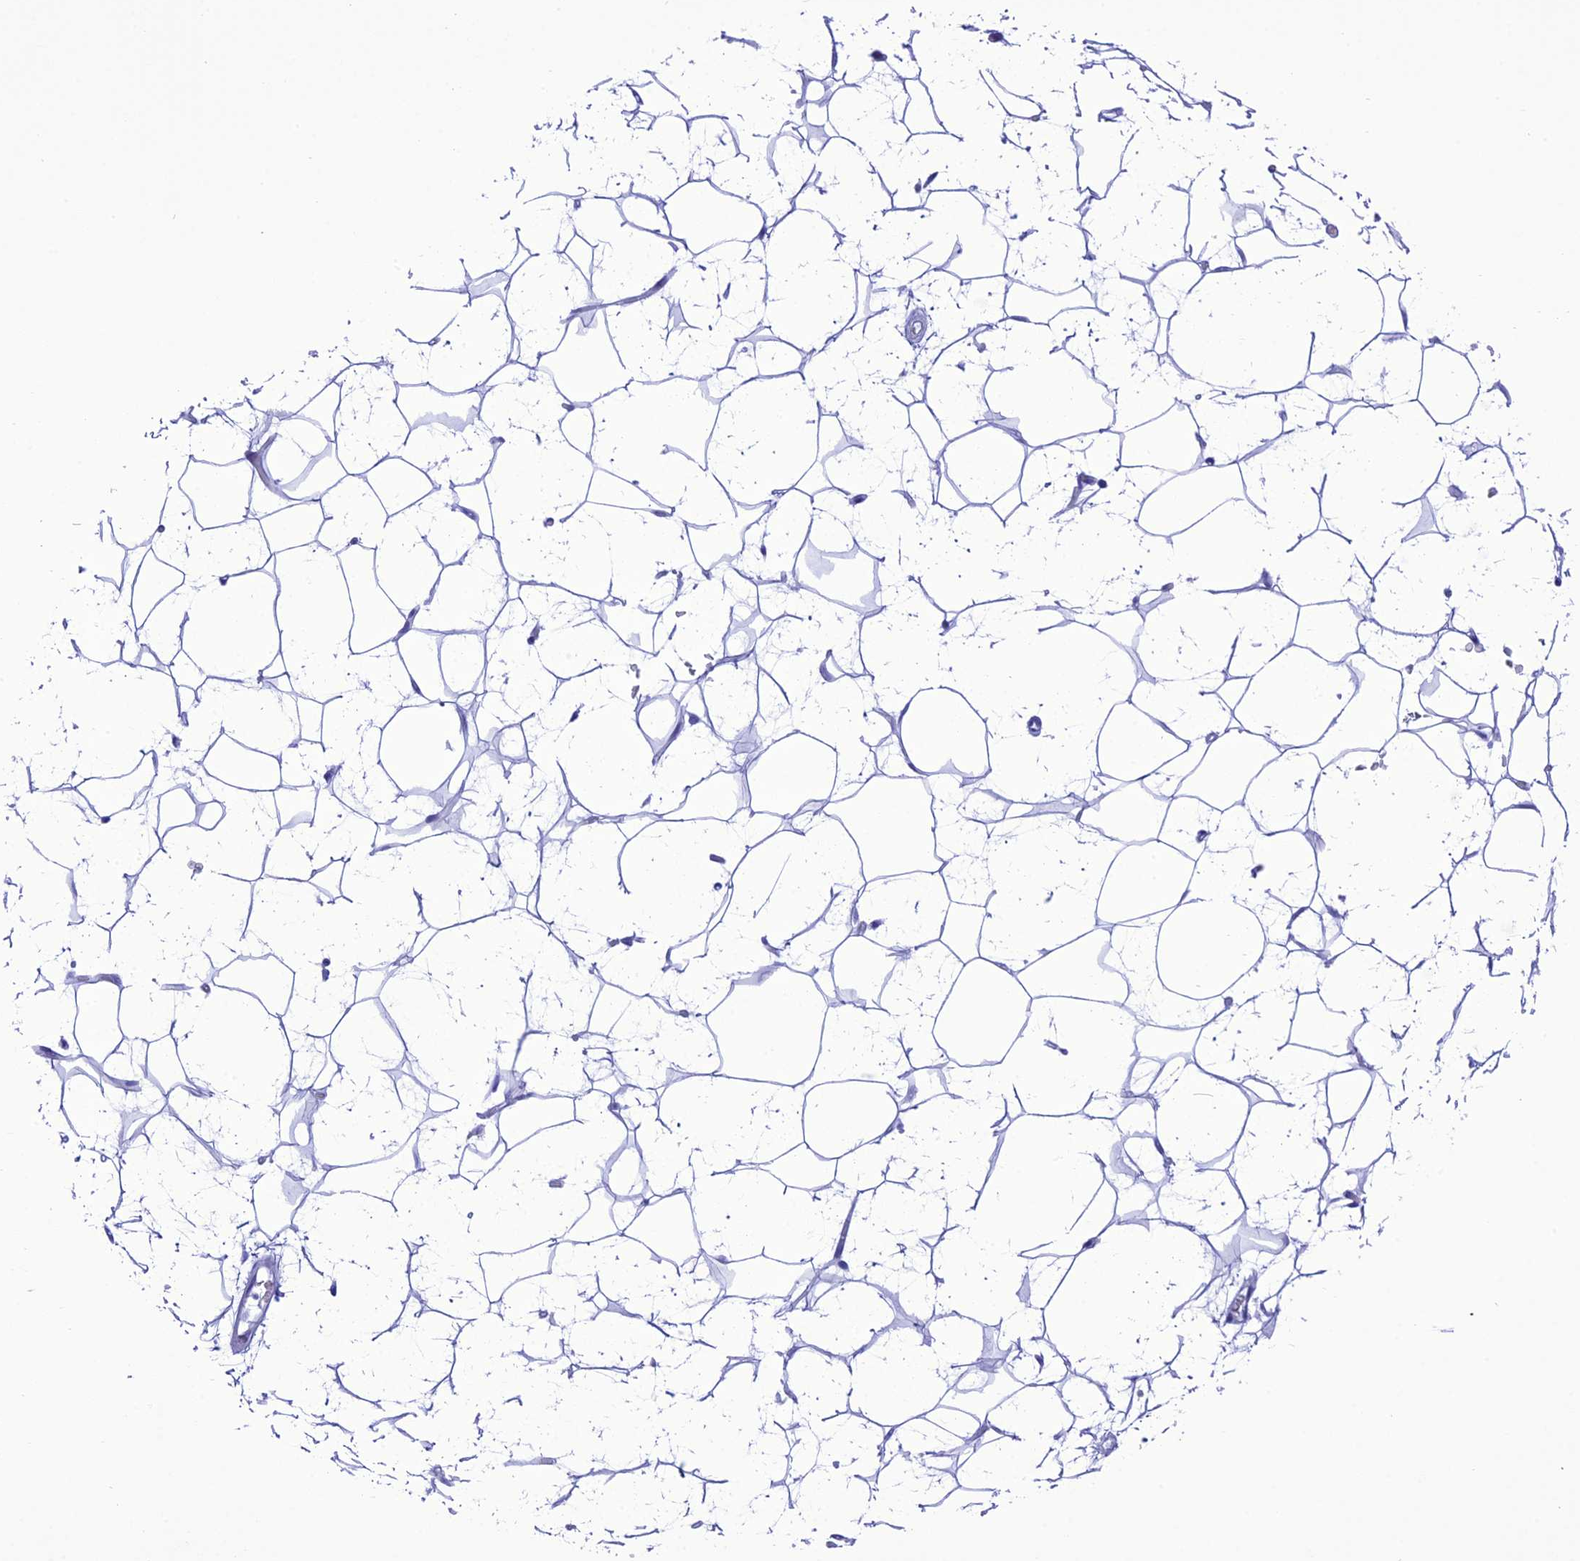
{"staining": {"intensity": "negative", "quantity": "none", "location": "none"}, "tissue": "adipose tissue", "cell_type": "Adipocytes", "image_type": "normal", "snomed": [{"axis": "morphology", "description": "Normal tissue, NOS"}, {"axis": "topography", "description": "Breast"}], "caption": "Immunohistochemistry image of benign human adipose tissue stained for a protein (brown), which reveals no staining in adipocytes.", "gene": "VPS52", "patient": {"sex": "female", "age": 26}}